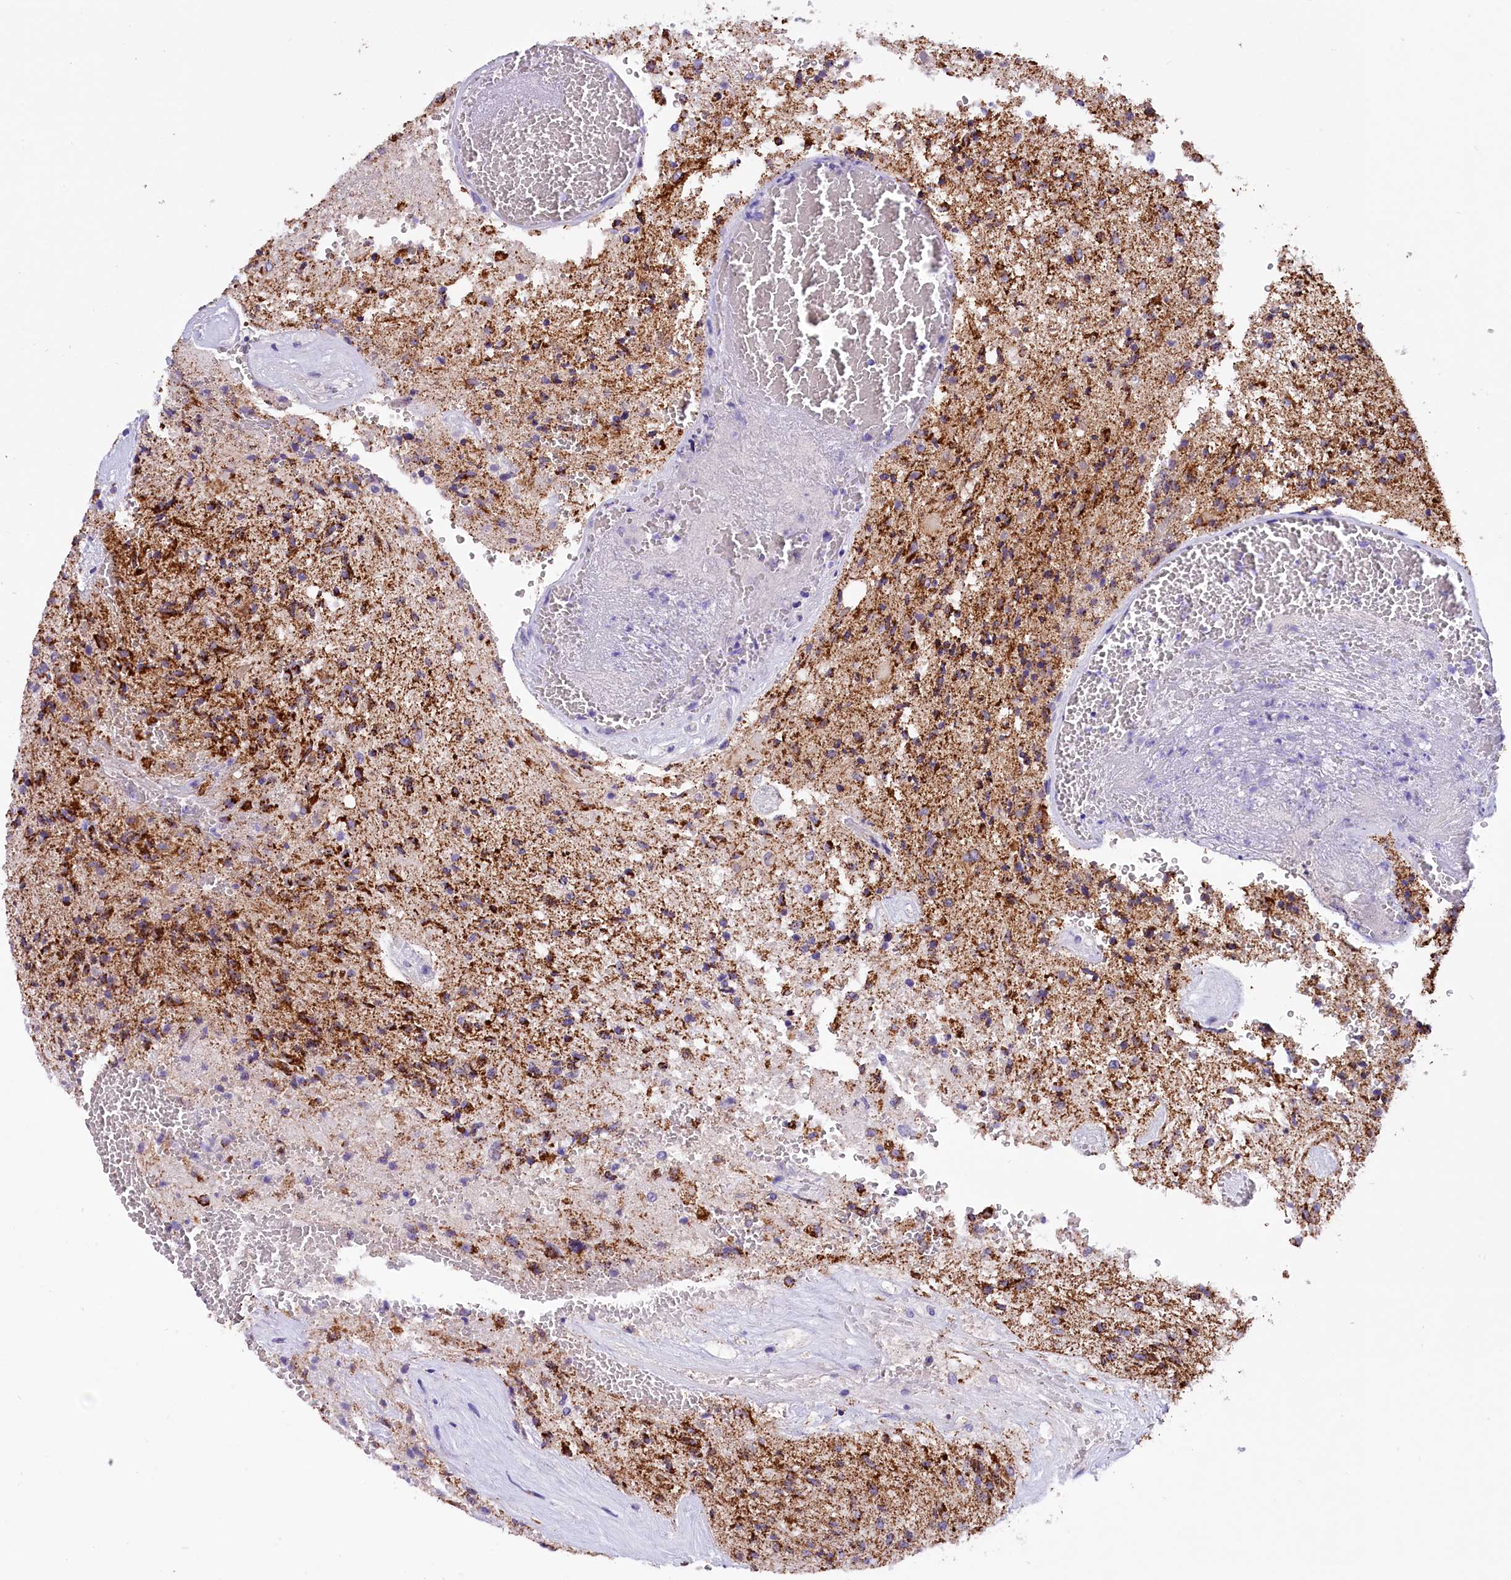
{"staining": {"intensity": "moderate", "quantity": ">75%", "location": "cytoplasmic/membranous"}, "tissue": "glioma", "cell_type": "Tumor cells", "image_type": "cancer", "snomed": [{"axis": "morphology", "description": "Glioma, malignant, High grade"}, {"axis": "topography", "description": "Brain"}], "caption": "Protein staining reveals moderate cytoplasmic/membranous positivity in approximately >75% of tumor cells in malignant glioma (high-grade).", "gene": "ABAT", "patient": {"sex": "male", "age": 56}}